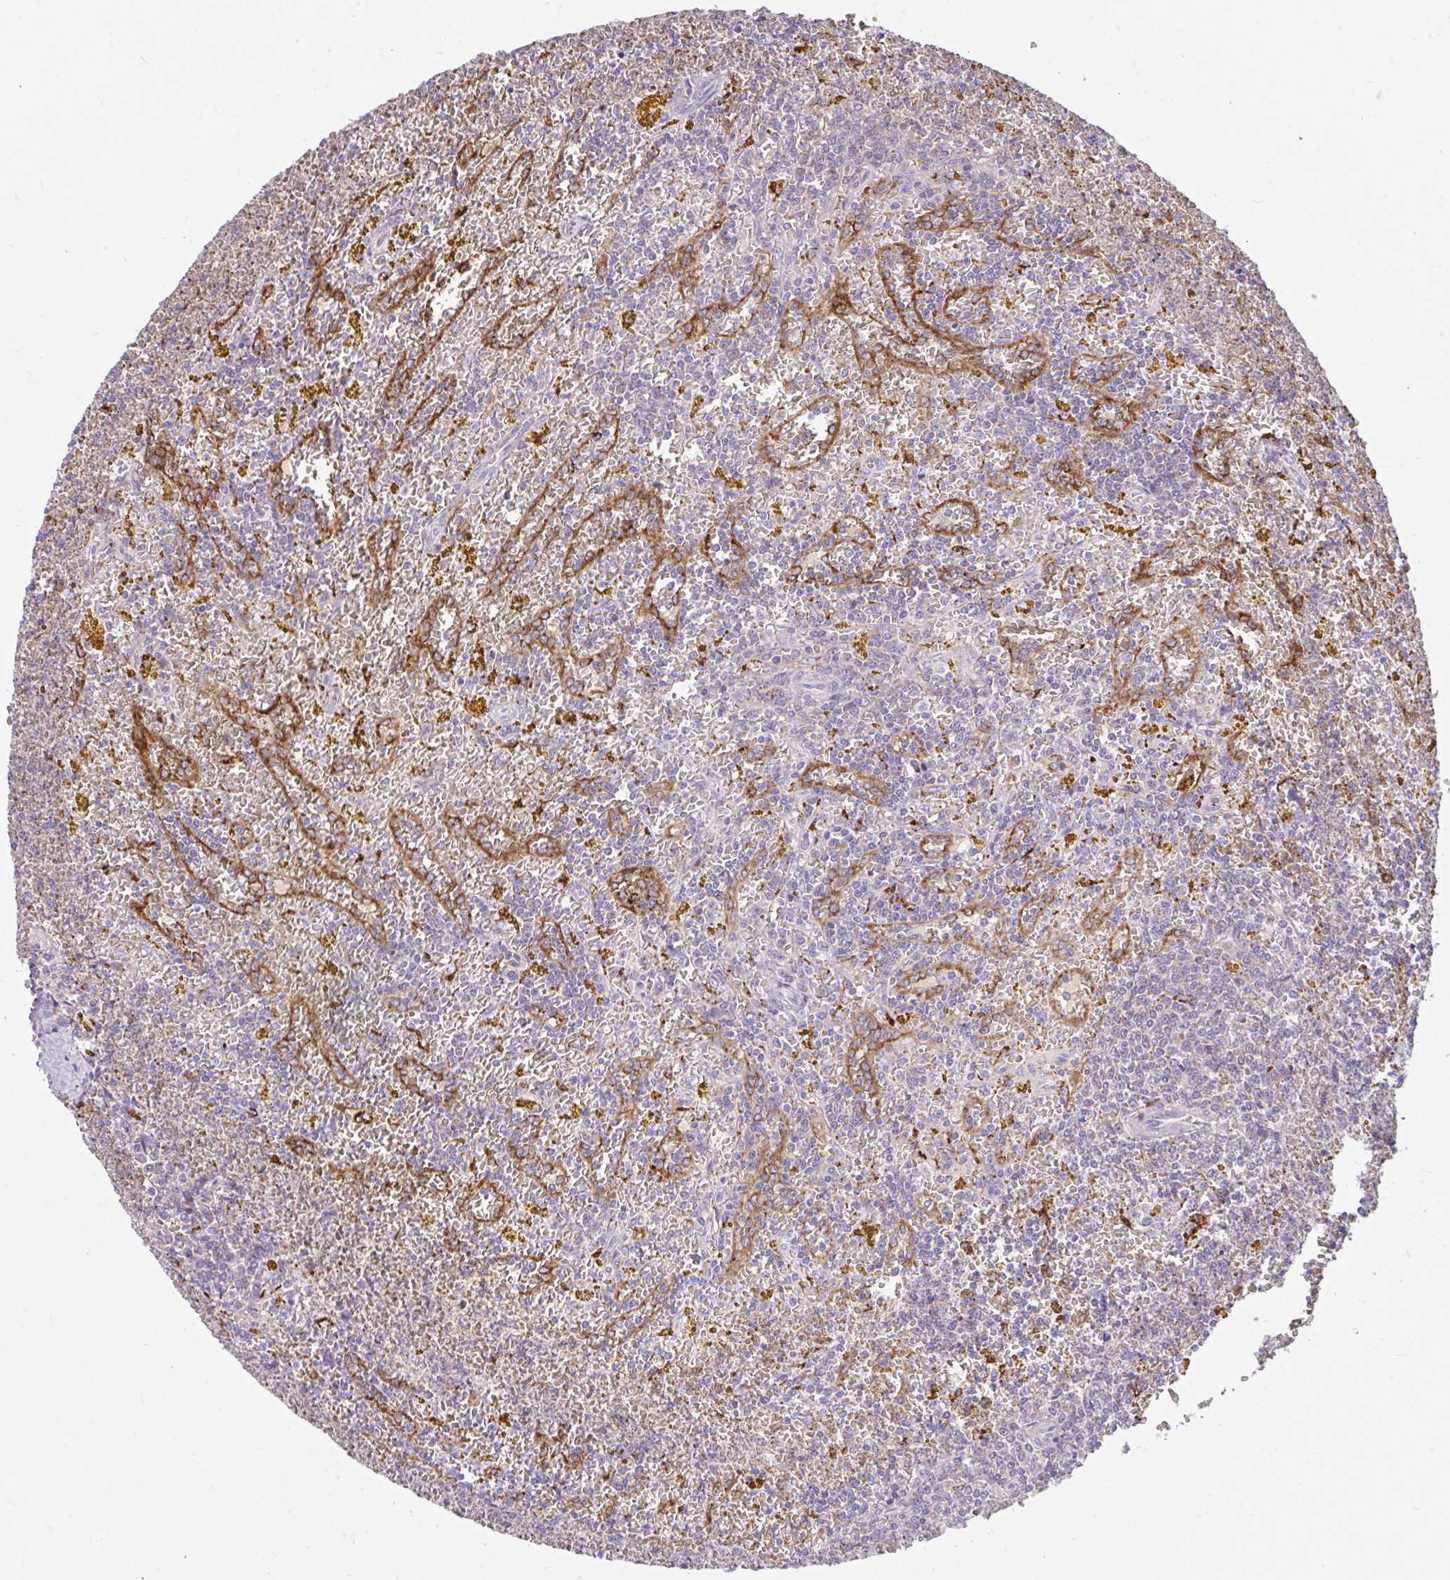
{"staining": {"intensity": "weak", "quantity": "<25%", "location": "cytoplasmic/membranous"}, "tissue": "lymphoma", "cell_type": "Tumor cells", "image_type": "cancer", "snomed": [{"axis": "morphology", "description": "Malignant lymphoma, non-Hodgkin's type, Low grade"}, {"axis": "topography", "description": "Spleen"}, {"axis": "topography", "description": "Lymph node"}], "caption": "This is an immunohistochemistry photomicrograph of human malignant lymphoma, non-Hodgkin's type (low-grade). There is no positivity in tumor cells.", "gene": "RALBP1", "patient": {"sex": "female", "age": 66}}